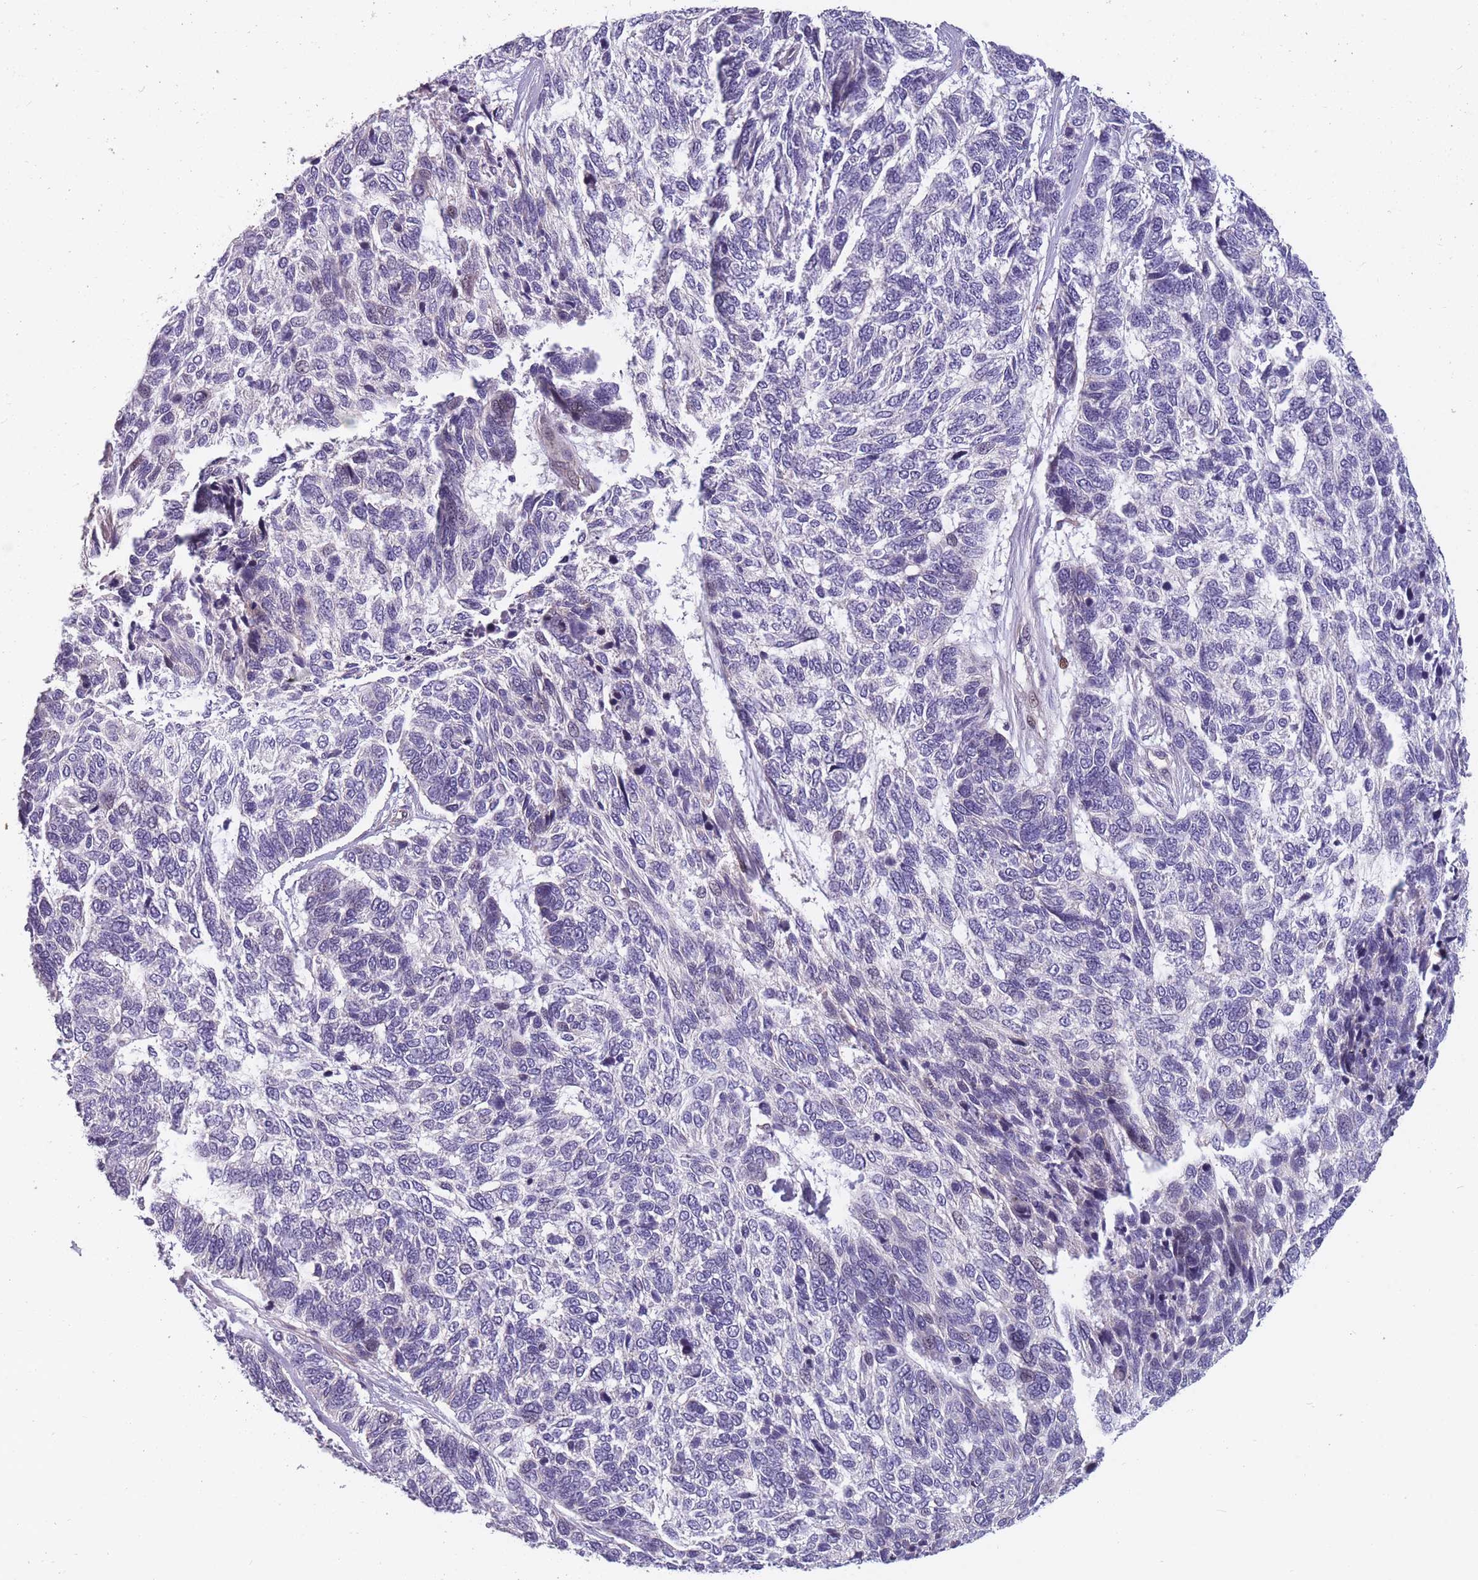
{"staining": {"intensity": "negative", "quantity": "none", "location": "none"}, "tissue": "skin cancer", "cell_type": "Tumor cells", "image_type": "cancer", "snomed": [{"axis": "morphology", "description": "Basal cell carcinoma"}, {"axis": "topography", "description": "Skin"}], "caption": "Tumor cells show no significant protein expression in skin basal cell carcinoma.", "gene": "FAM83F", "patient": {"sex": "female", "age": 65}}